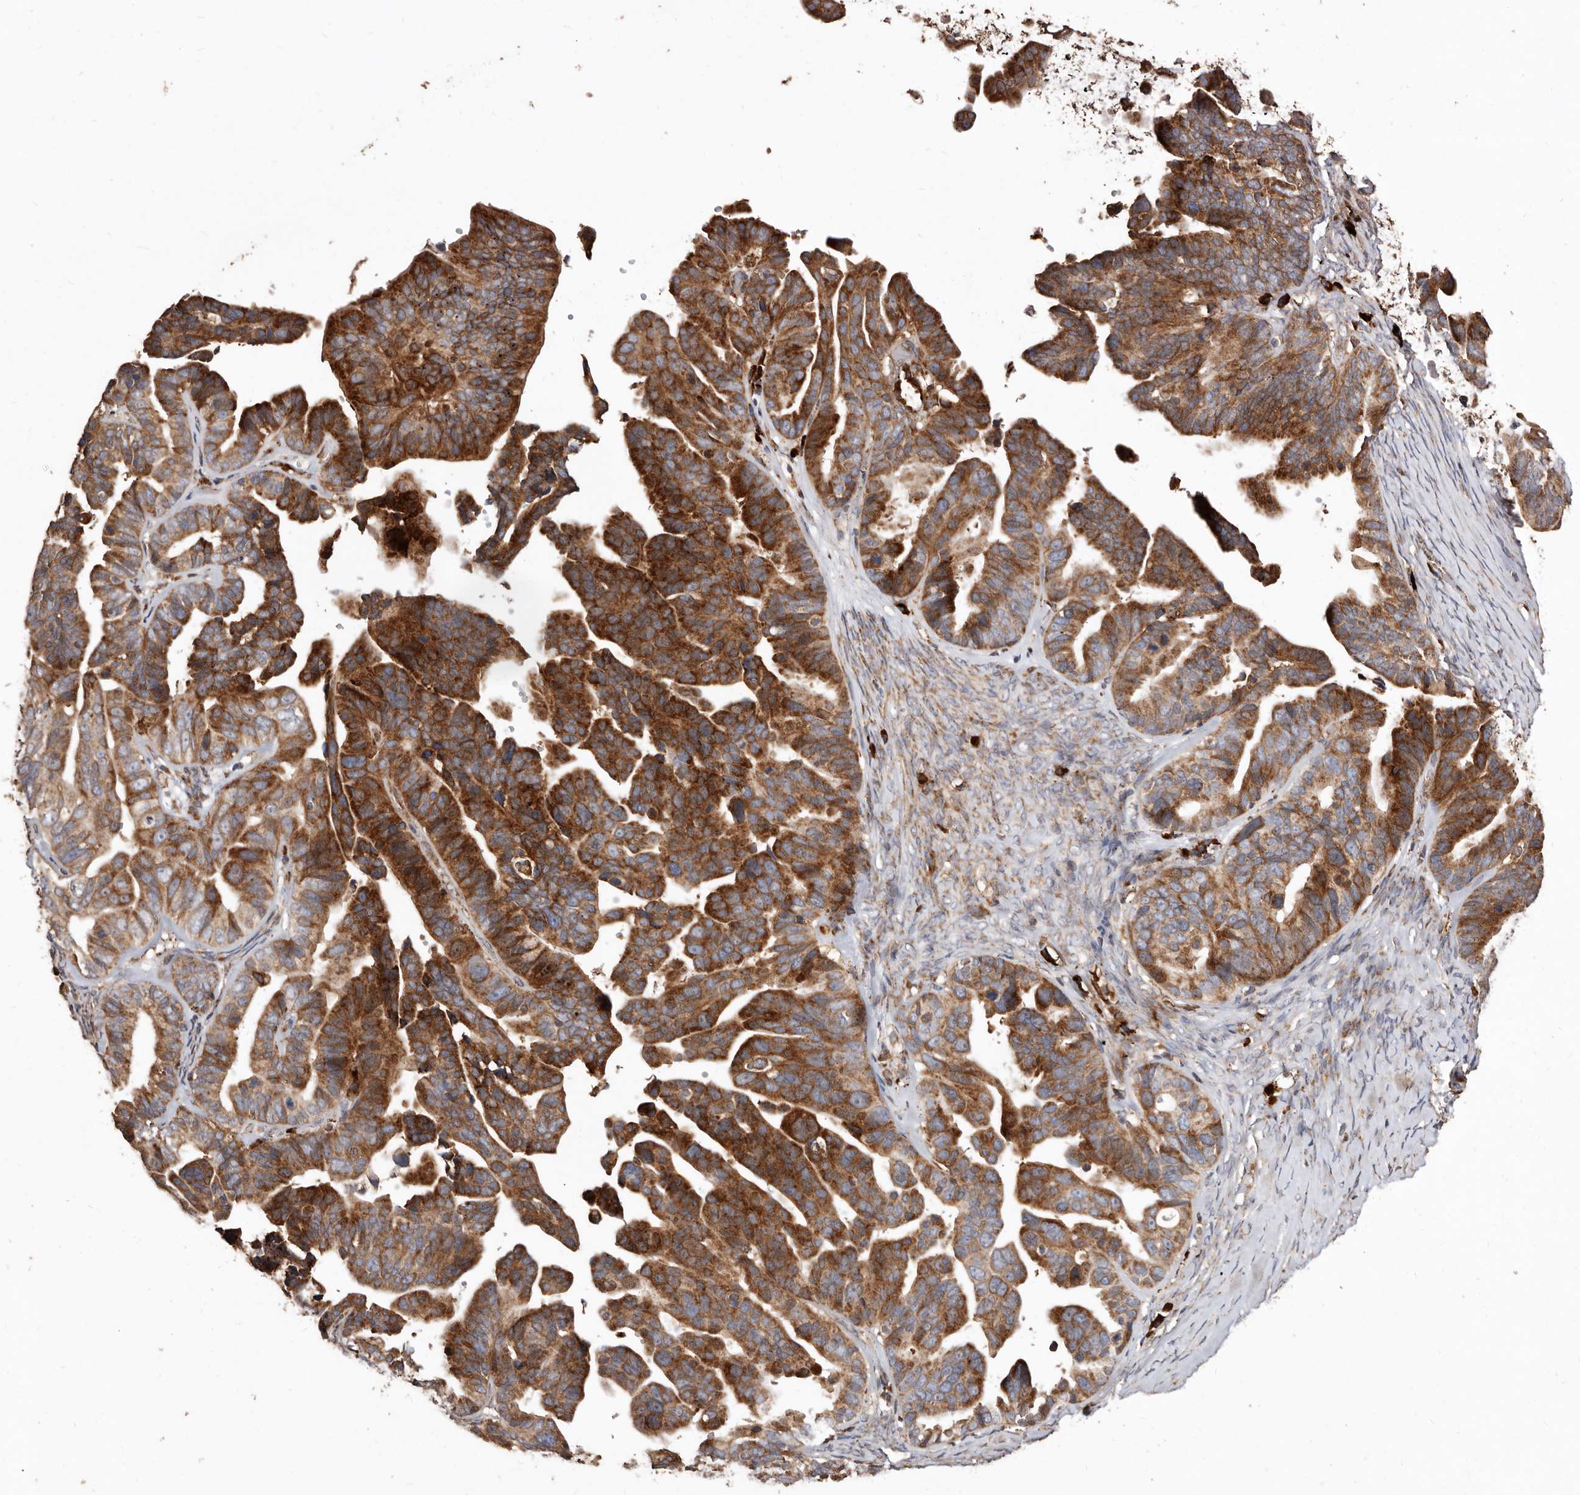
{"staining": {"intensity": "strong", "quantity": ">75%", "location": "cytoplasmic/membranous"}, "tissue": "ovarian cancer", "cell_type": "Tumor cells", "image_type": "cancer", "snomed": [{"axis": "morphology", "description": "Cystadenocarcinoma, serous, NOS"}, {"axis": "topography", "description": "Ovary"}], "caption": "Protein expression analysis of serous cystadenocarcinoma (ovarian) displays strong cytoplasmic/membranous positivity in approximately >75% of tumor cells. Using DAB (brown) and hematoxylin (blue) stains, captured at high magnification using brightfield microscopy.", "gene": "STEAP2", "patient": {"sex": "female", "age": 56}}